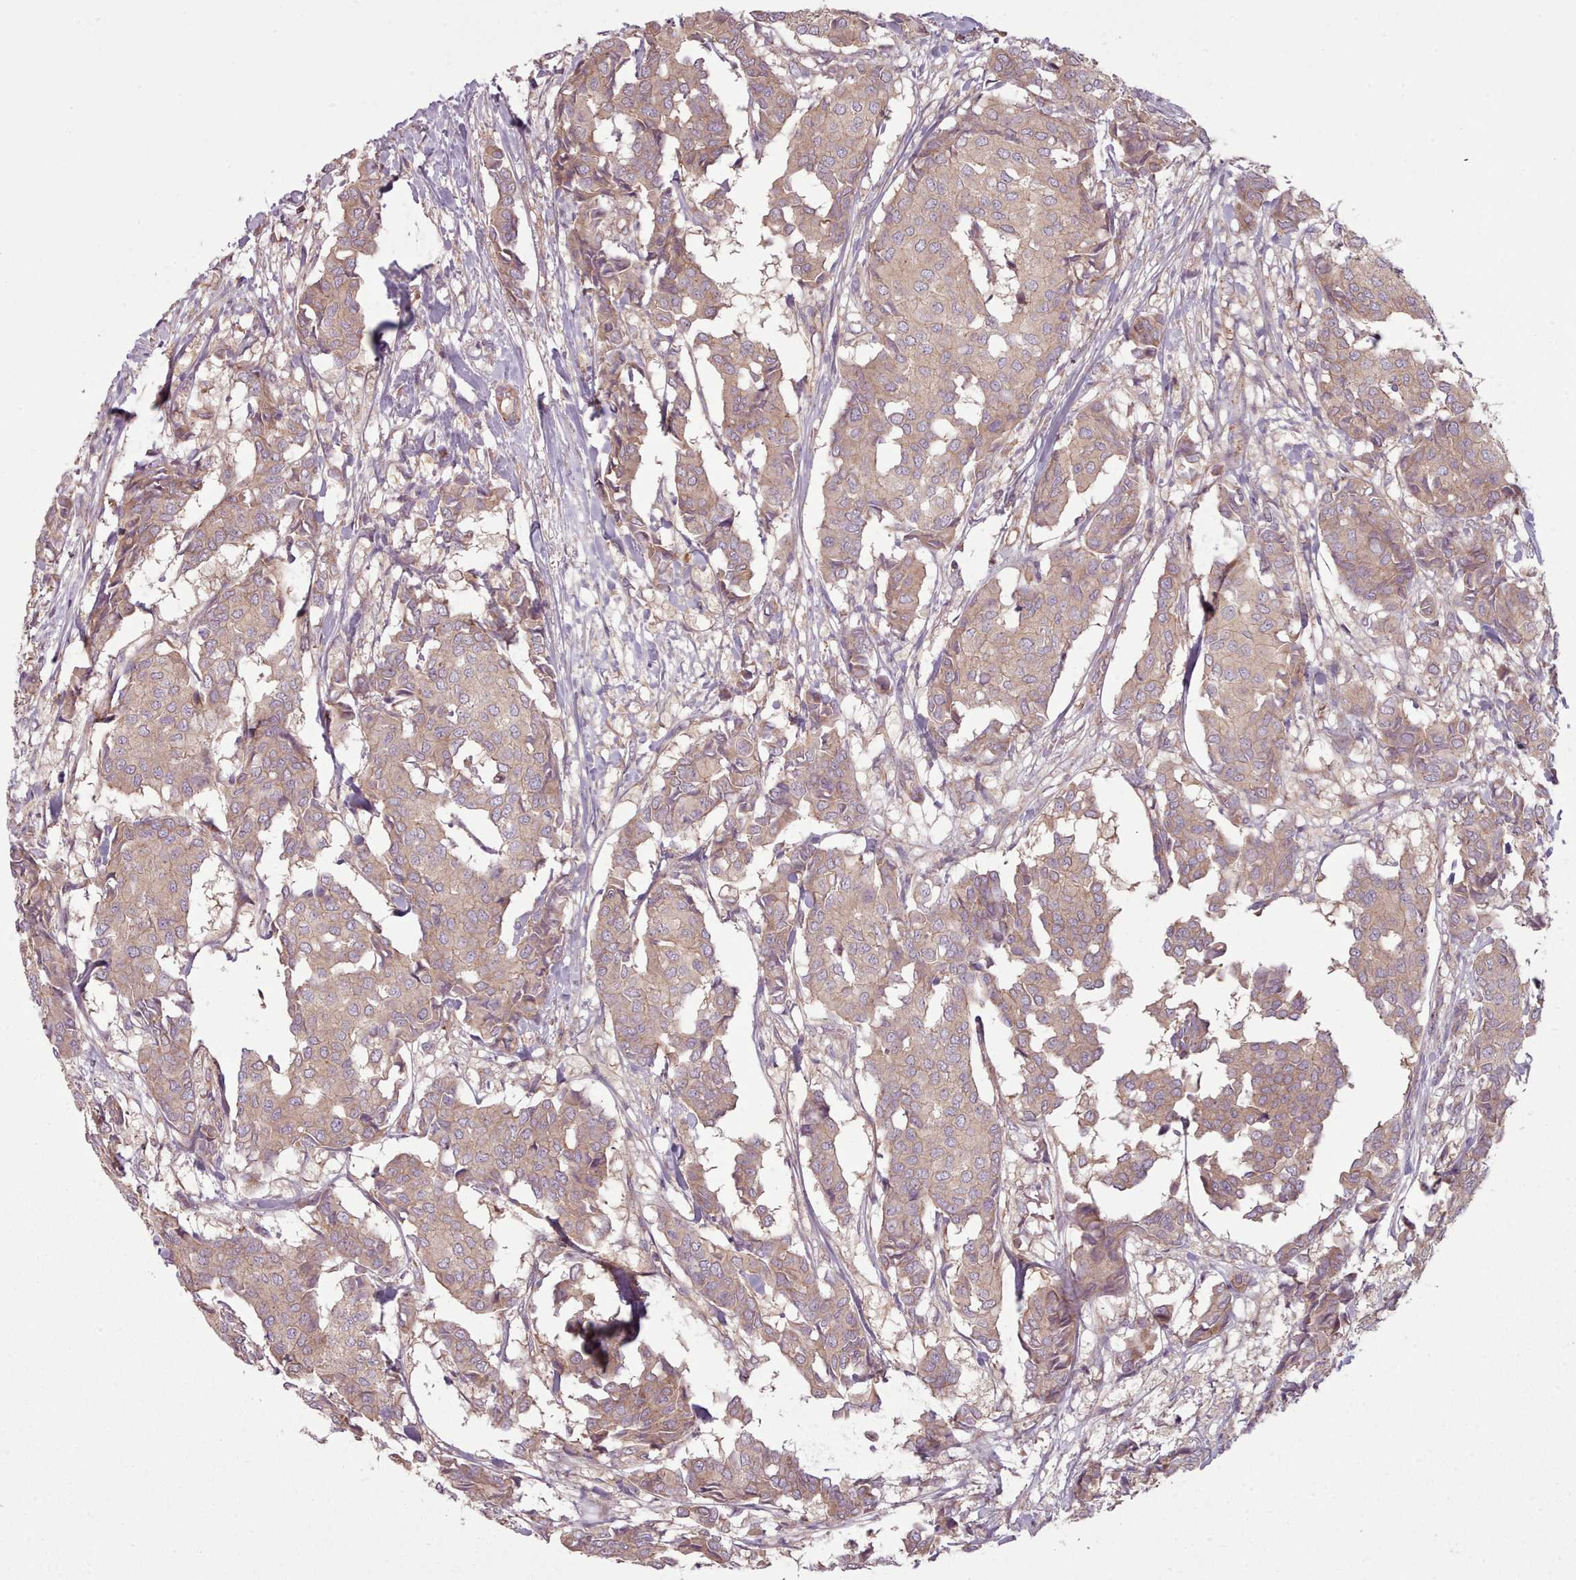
{"staining": {"intensity": "weak", "quantity": ">75%", "location": "cytoplasmic/membranous"}, "tissue": "breast cancer", "cell_type": "Tumor cells", "image_type": "cancer", "snomed": [{"axis": "morphology", "description": "Duct carcinoma"}, {"axis": "topography", "description": "Breast"}], "caption": "Brown immunohistochemical staining in human breast cancer reveals weak cytoplasmic/membranous positivity in approximately >75% of tumor cells.", "gene": "NT5DC2", "patient": {"sex": "female", "age": 75}}